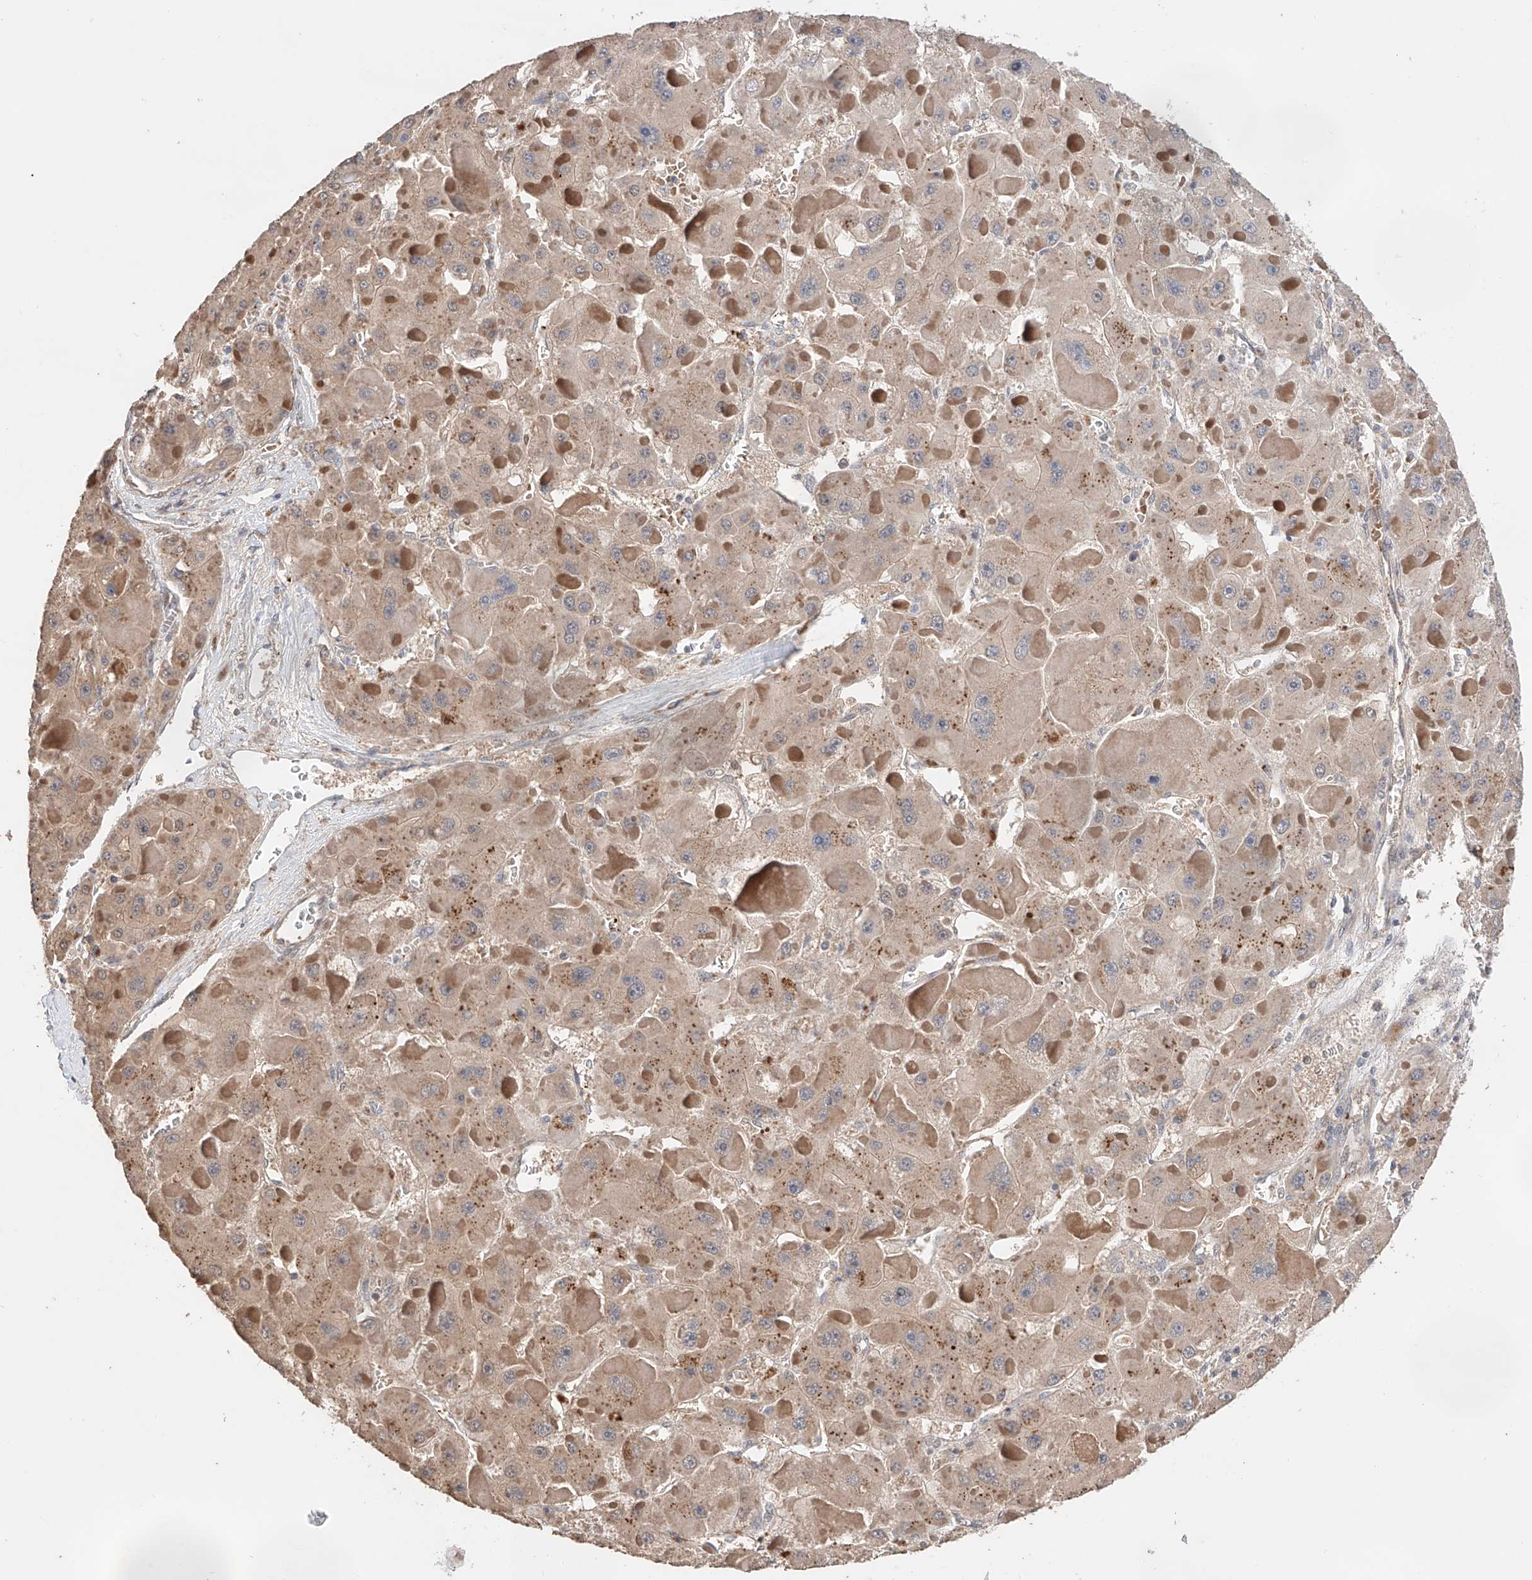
{"staining": {"intensity": "weak", "quantity": ">75%", "location": "cytoplasmic/membranous"}, "tissue": "liver cancer", "cell_type": "Tumor cells", "image_type": "cancer", "snomed": [{"axis": "morphology", "description": "Carcinoma, Hepatocellular, NOS"}, {"axis": "topography", "description": "Liver"}], "caption": "A histopathology image of human liver cancer (hepatocellular carcinoma) stained for a protein exhibits weak cytoplasmic/membranous brown staining in tumor cells.", "gene": "ZFHX2", "patient": {"sex": "female", "age": 73}}